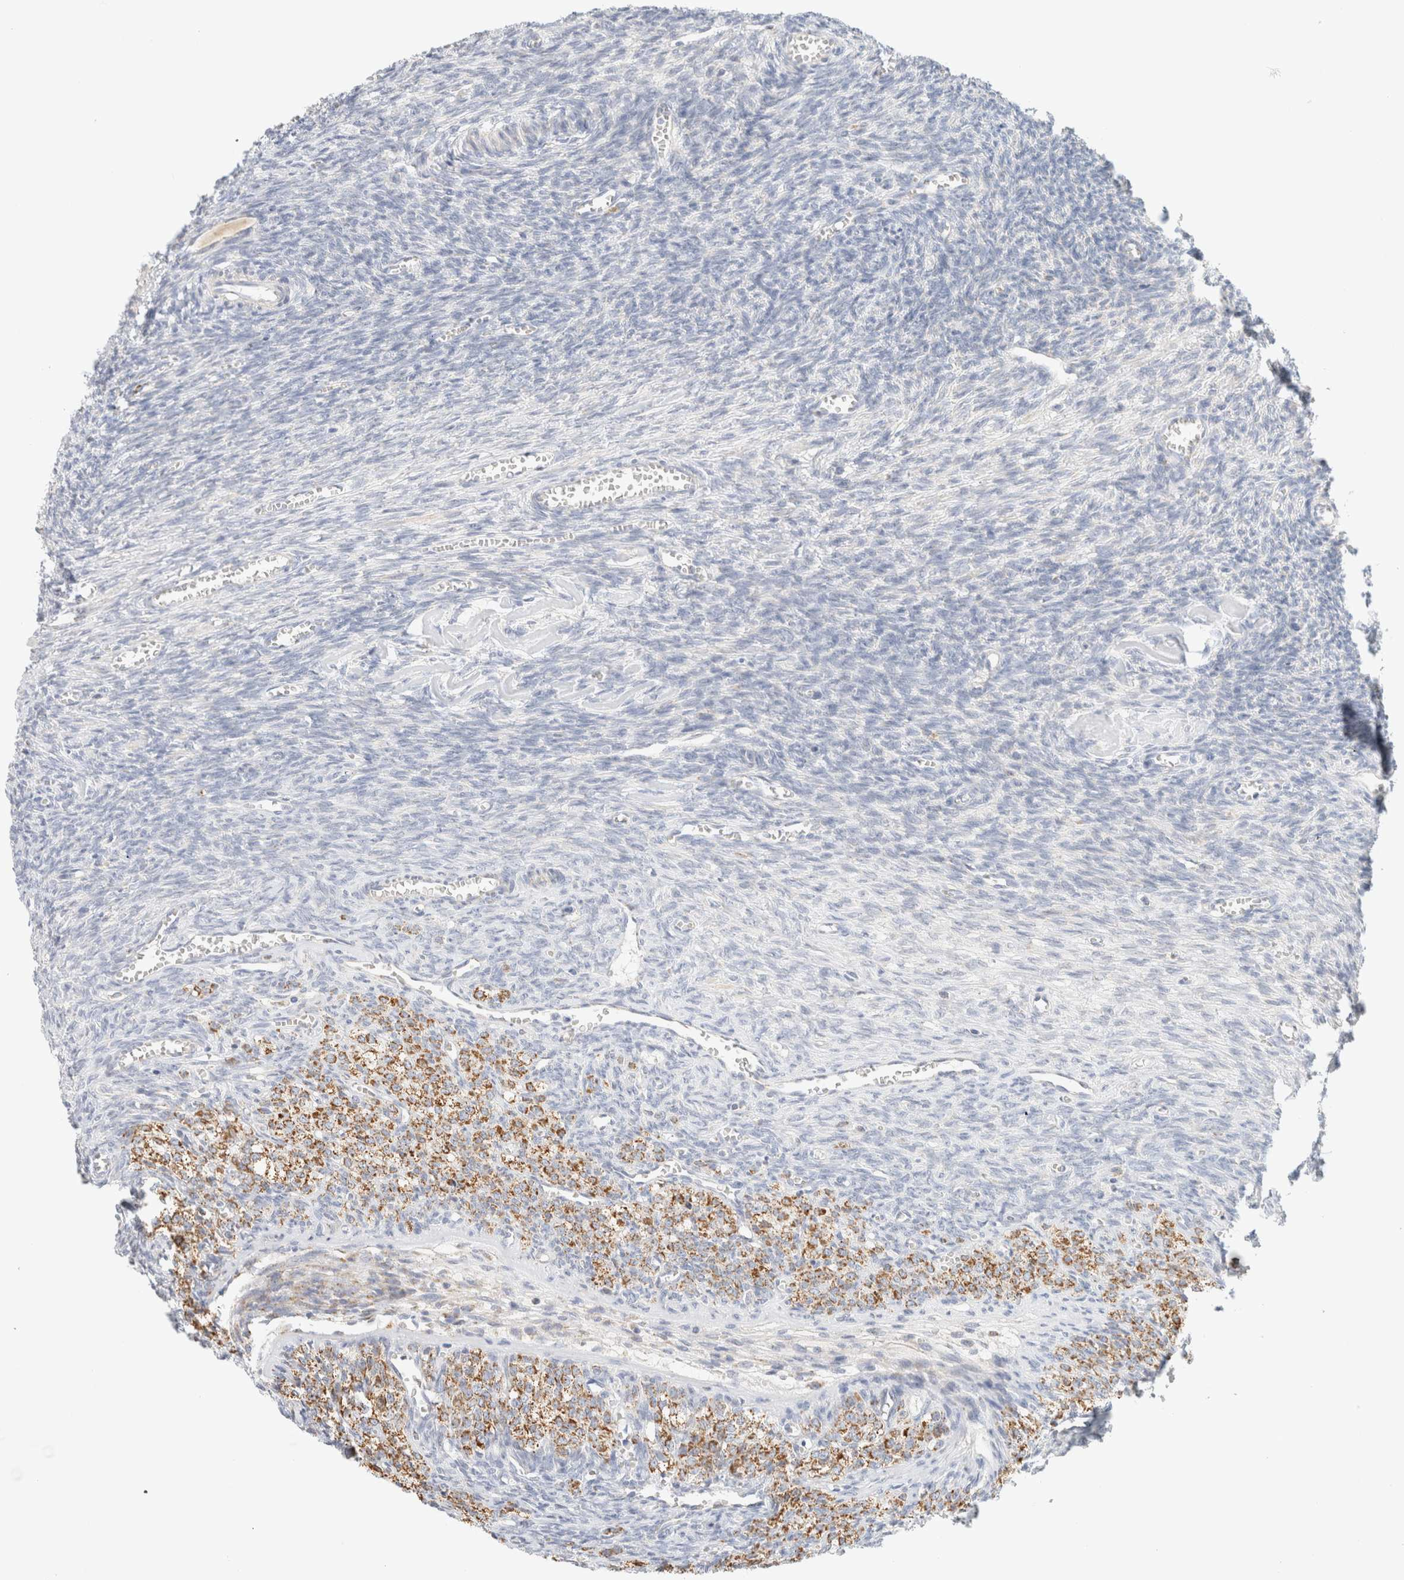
{"staining": {"intensity": "negative", "quantity": "none", "location": "none"}, "tissue": "ovary", "cell_type": "Ovarian stroma cells", "image_type": "normal", "snomed": [{"axis": "morphology", "description": "Normal tissue, NOS"}, {"axis": "topography", "description": "Ovary"}], "caption": "High magnification brightfield microscopy of normal ovary stained with DAB (3,3'-diaminobenzidine) (brown) and counterstained with hematoxylin (blue): ovarian stroma cells show no significant expression.", "gene": "HDHD3", "patient": {"sex": "female", "age": 27}}